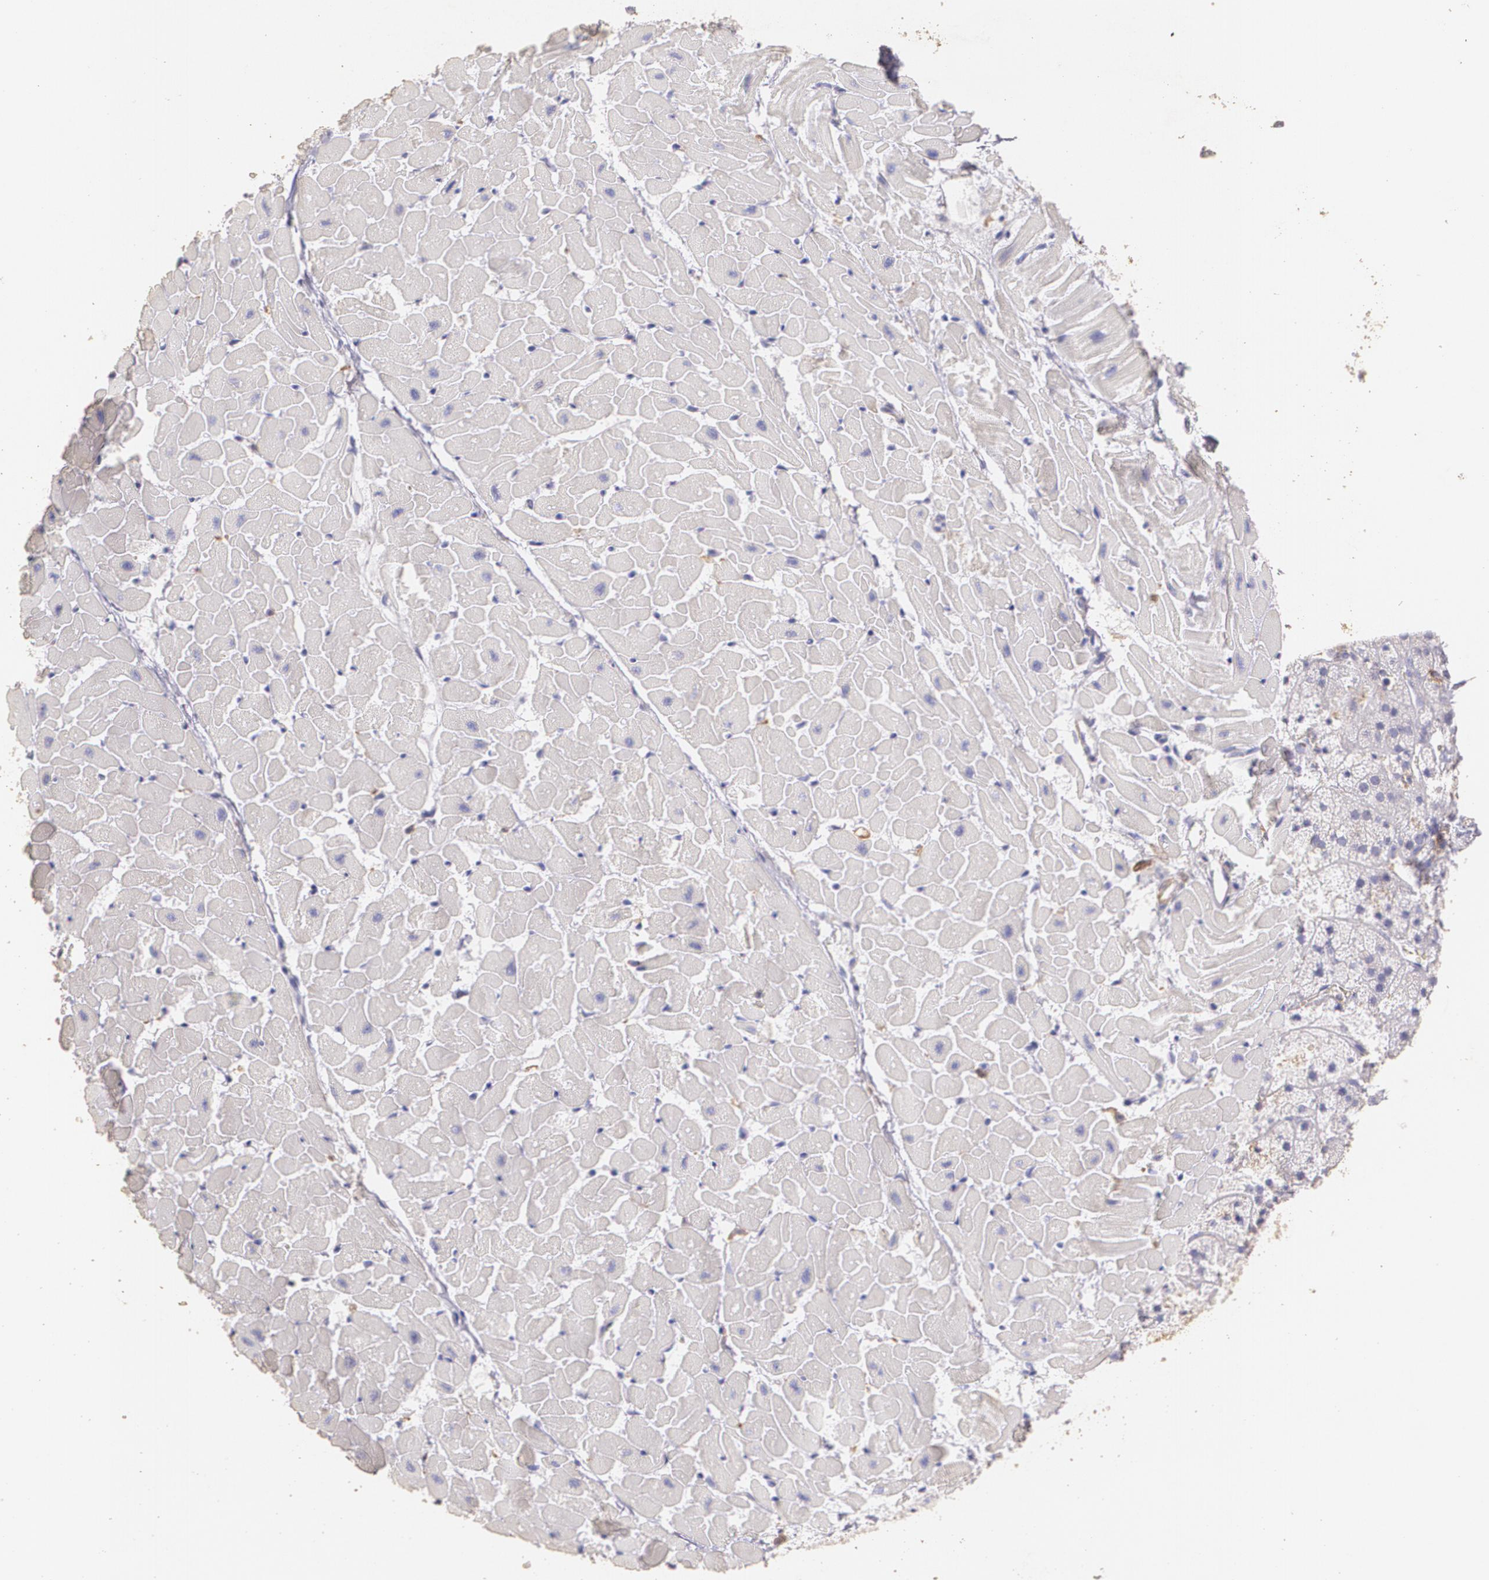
{"staining": {"intensity": "negative", "quantity": "none", "location": "none"}, "tissue": "heart muscle", "cell_type": "Cardiomyocytes", "image_type": "normal", "snomed": [{"axis": "morphology", "description": "Normal tissue, NOS"}, {"axis": "topography", "description": "Heart"}], "caption": "IHC micrograph of normal heart muscle: heart muscle stained with DAB displays no significant protein expression in cardiomyocytes.", "gene": "TGFBR1", "patient": {"sex": "female", "age": 19}}